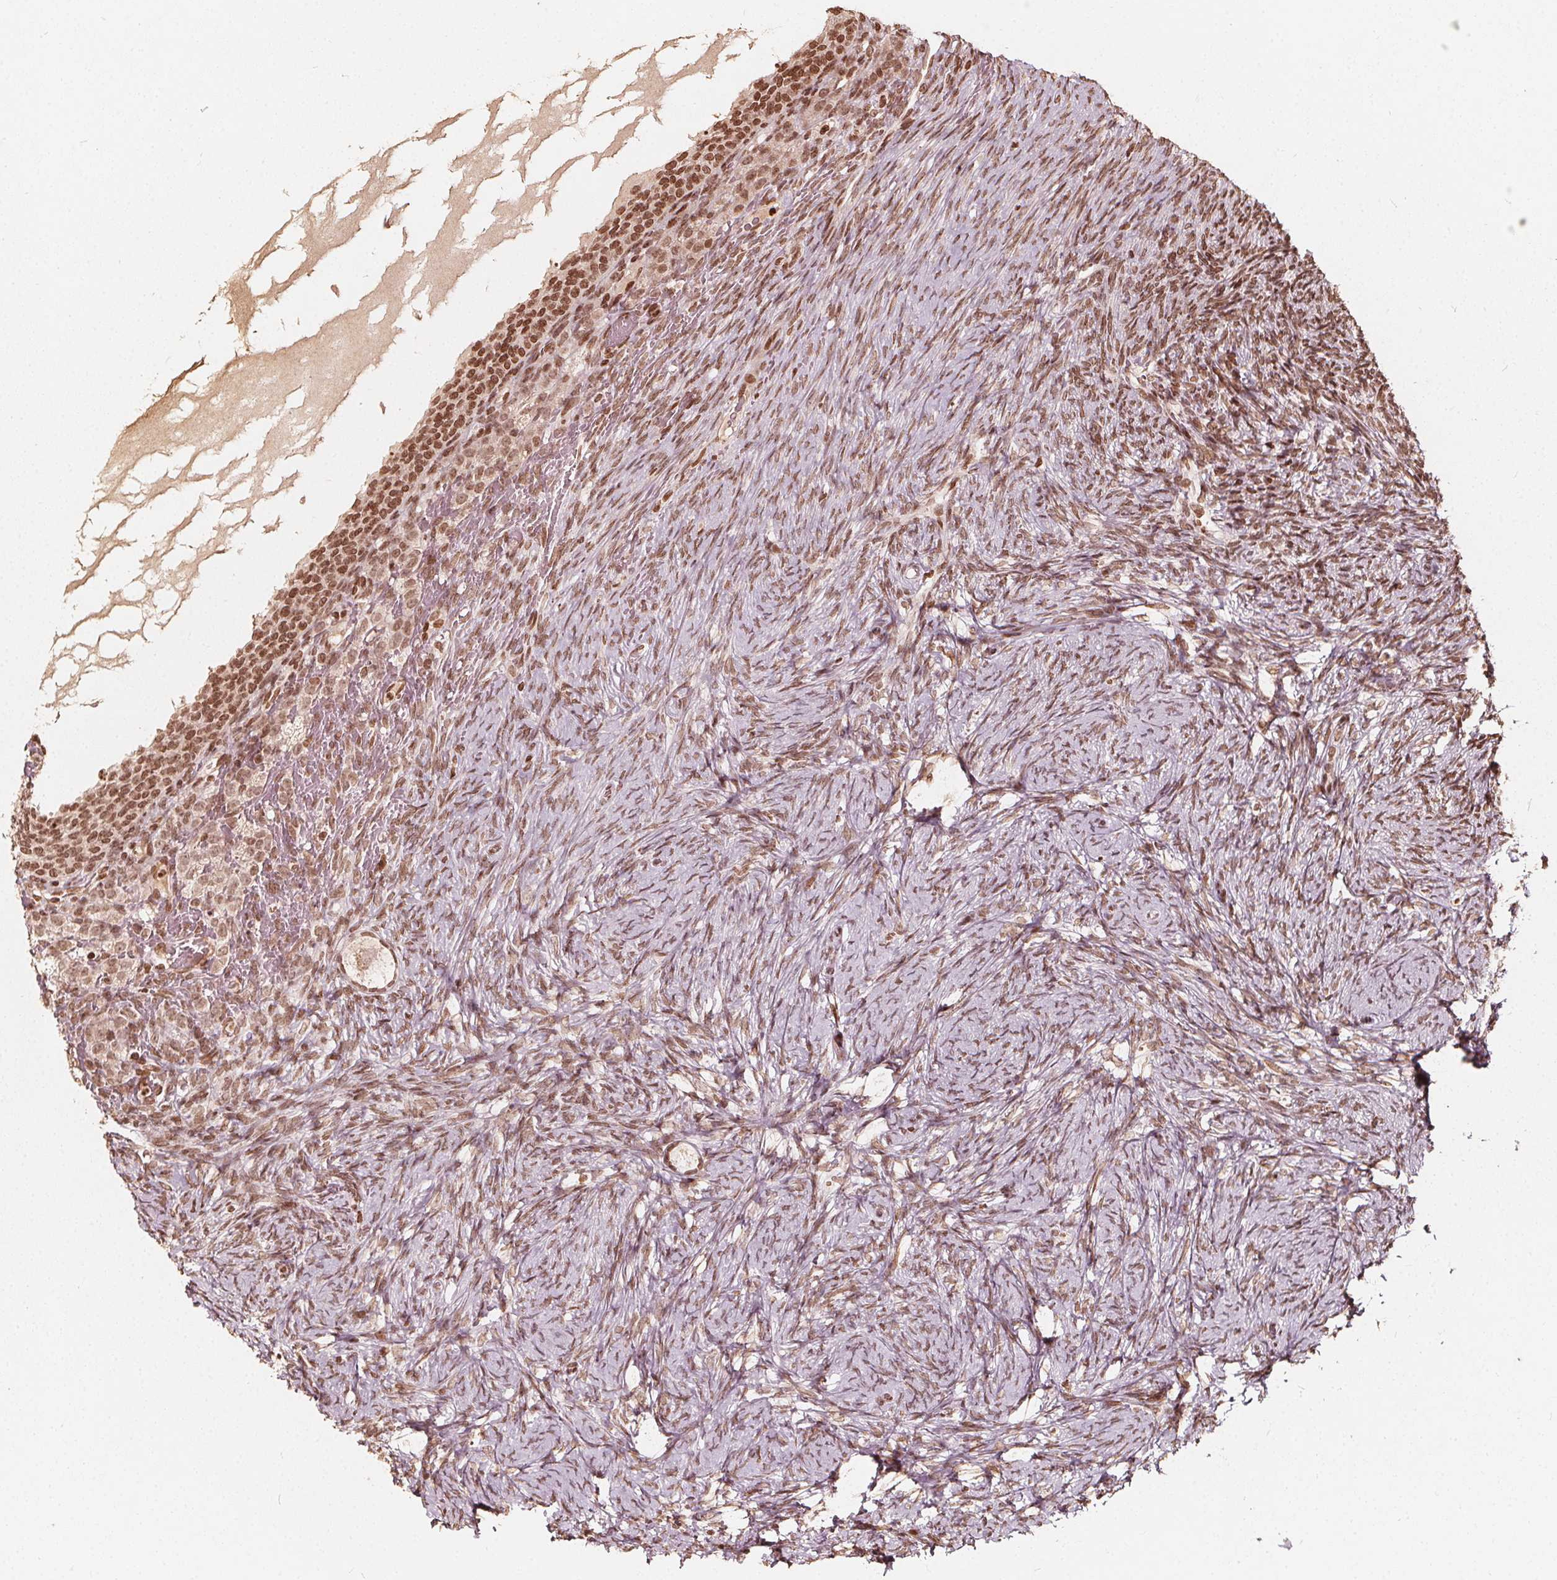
{"staining": {"intensity": "moderate", "quantity": ">75%", "location": "nuclear"}, "tissue": "ovary", "cell_type": "Follicle cells", "image_type": "normal", "snomed": [{"axis": "morphology", "description": "Normal tissue, NOS"}, {"axis": "topography", "description": "Ovary"}], "caption": "Protein analysis of unremarkable ovary demonstrates moderate nuclear positivity in about >75% of follicle cells. (brown staining indicates protein expression, while blue staining denotes nuclei).", "gene": "H3C14", "patient": {"sex": "female", "age": 34}}